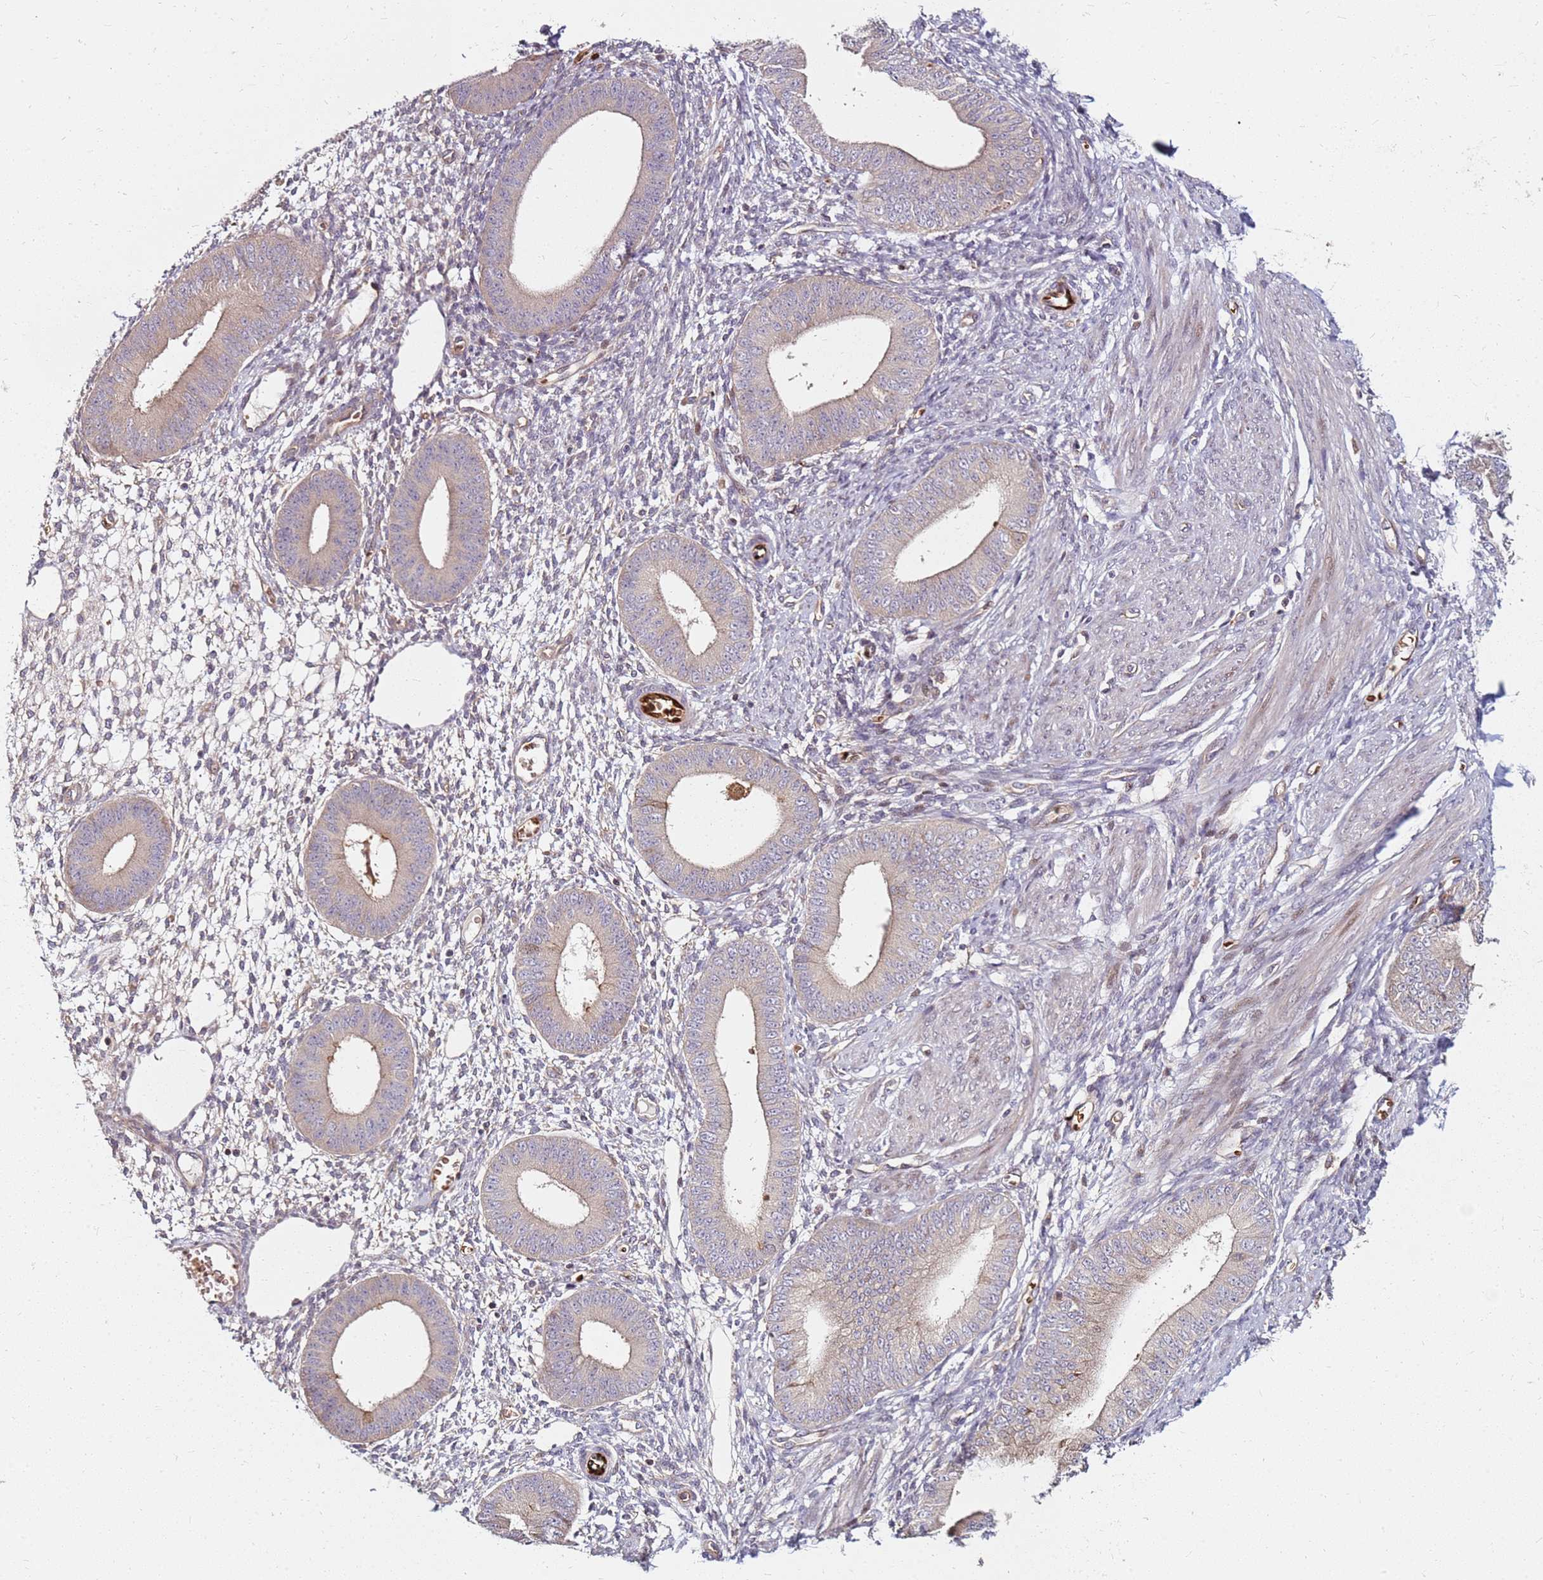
{"staining": {"intensity": "moderate", "quantity": "<25%", "location": "nuclear"}, "tissue": "endometrium", "cell_type": "Cells in endometrial stroma", "image_type": "normal", "snomed": [{"axis": "morphology", "description": "Normal tissue, NOS"}, {"axis": "topography", "description": "Endometrium"}], "caption": "Protein staining demonstrates moderate nuclear expression in about <25% of cells in endometrial stroma in normal endometrium.", "gene": "RNF11", "patient": {"sex": "female", "age": 49}}